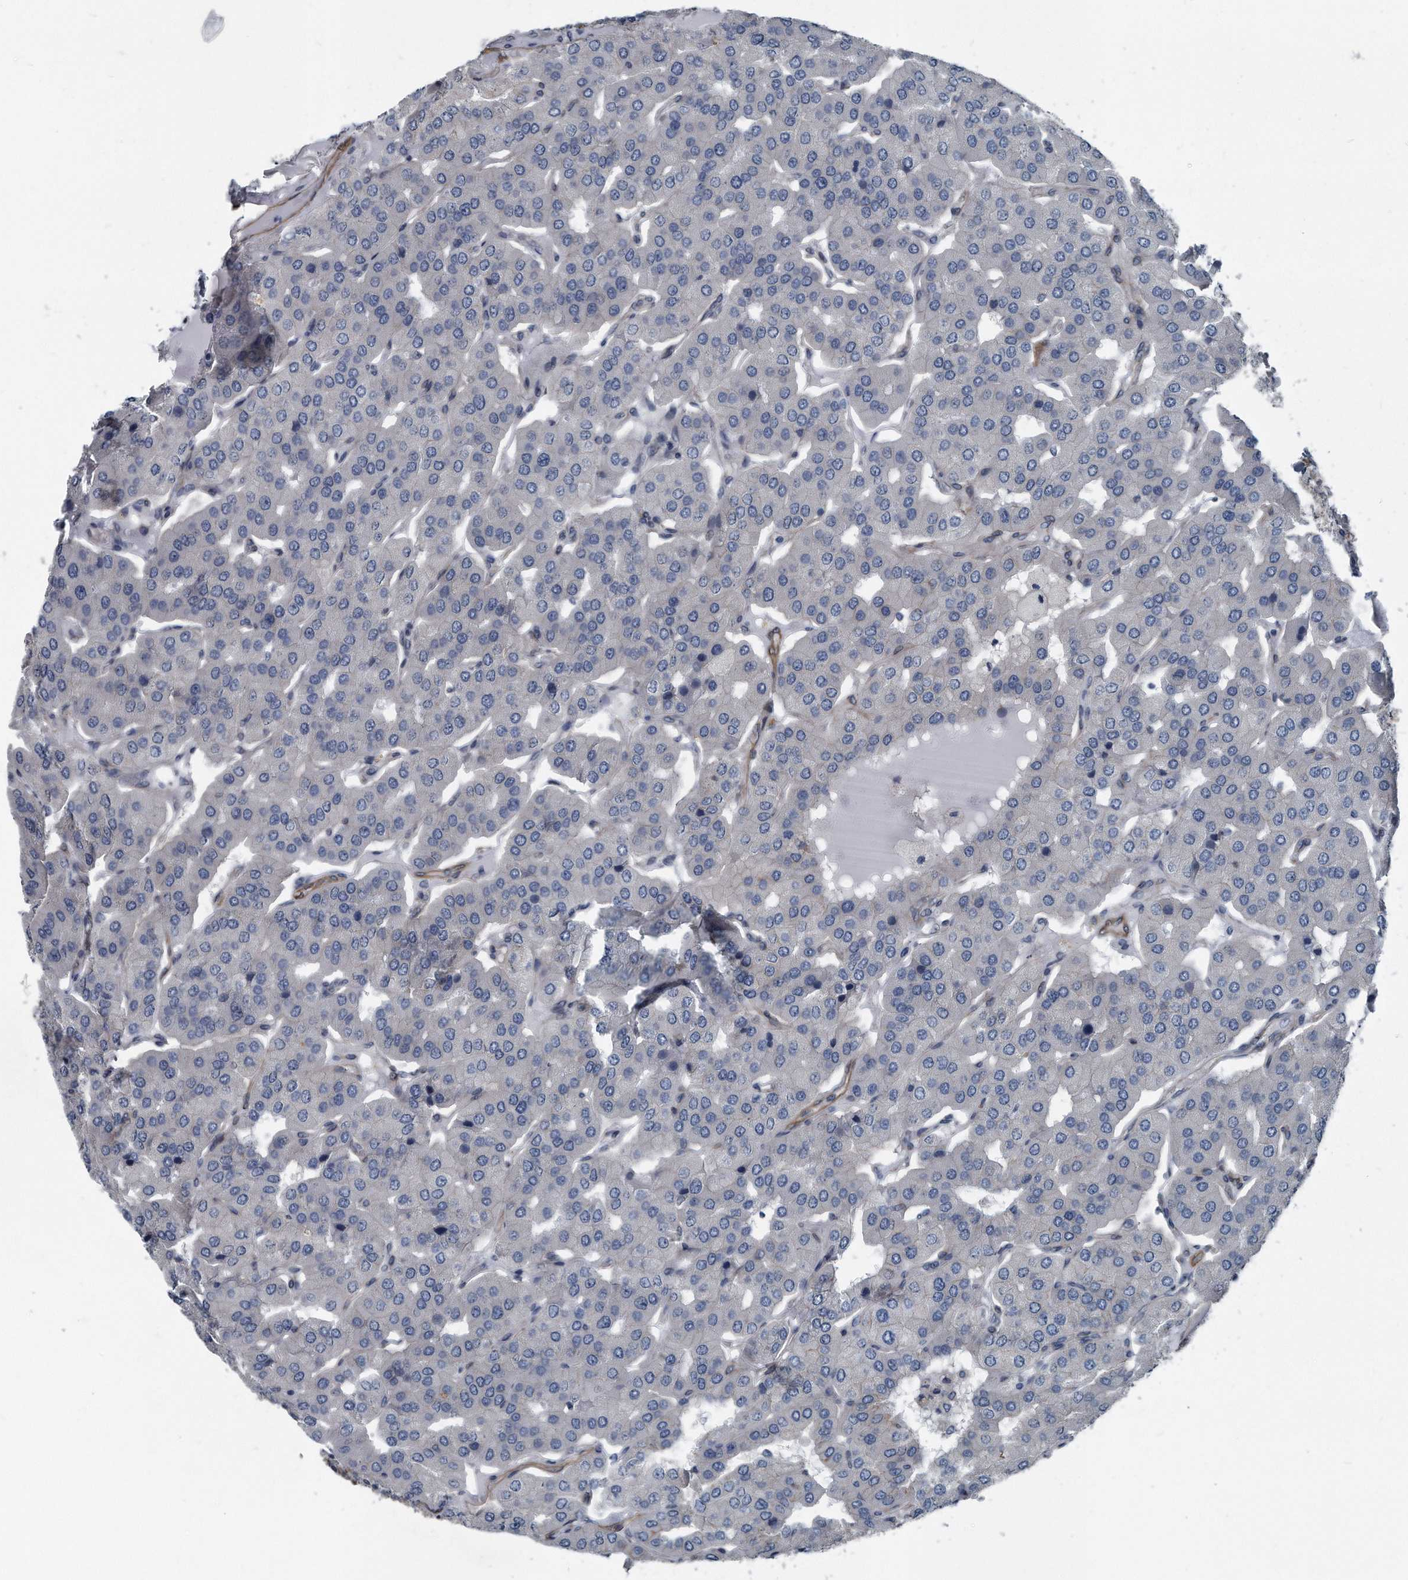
{"staining": {"intensity": "negative", "quantity": "none", "location": "none"}, "tissue": "parathyroid gland", "cell_type": "Glandular cells", "image_type": "normal", "snomed": [{"axis": "morphology", "description": "Normal tissue, NOS"}, {"axis": "morphology", "description": "Adenoma, NOS"}, {"axis": "topography", "description": "Parathyroid gland"}], "caption": "This is an immunohistochemistry (IHC) photomicrograph of normal human parathyroid gland. There is no expression in glandular cells.", "gene": "PLEC", "patient": {"sex": "female", "age": 86}}